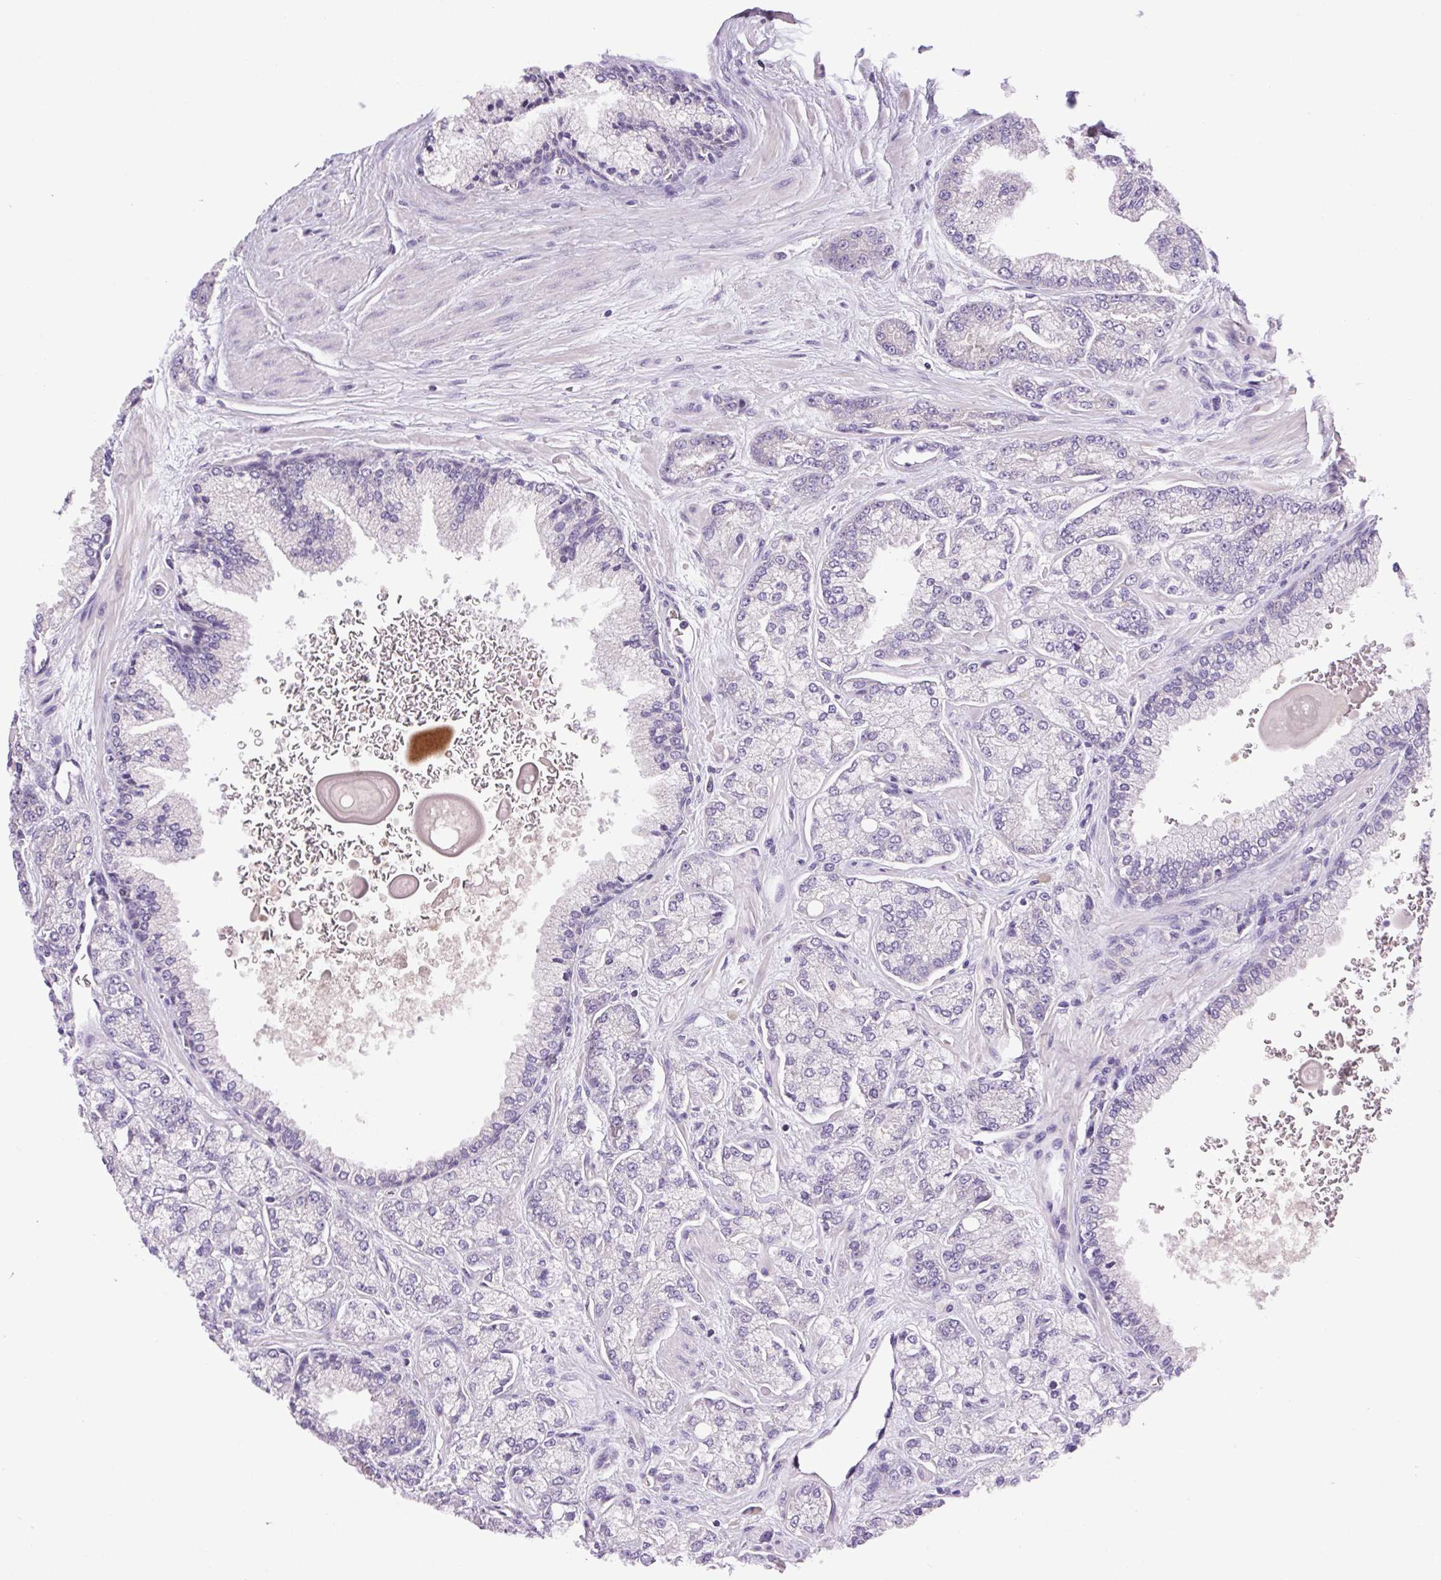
{"staining": {"intensity": "negative", "quantity": "none", "location": "none"}, "tissue": "prostate cancer", "cell_type": "Tumor cells", "image_type": "cancer", "snomed": [{"axis": "morphology", "description": "Adenocarcinoma, High grade"}, {"axis": "topography", "description": "Prostate"}], "caption": "An immunohistochemistry (IHC) image of prostate cancer is shown. There is no staining in tumor cells of prostate cancer.", "gene": "MINK1", "patient": {"sex": "male", "age": 68}}